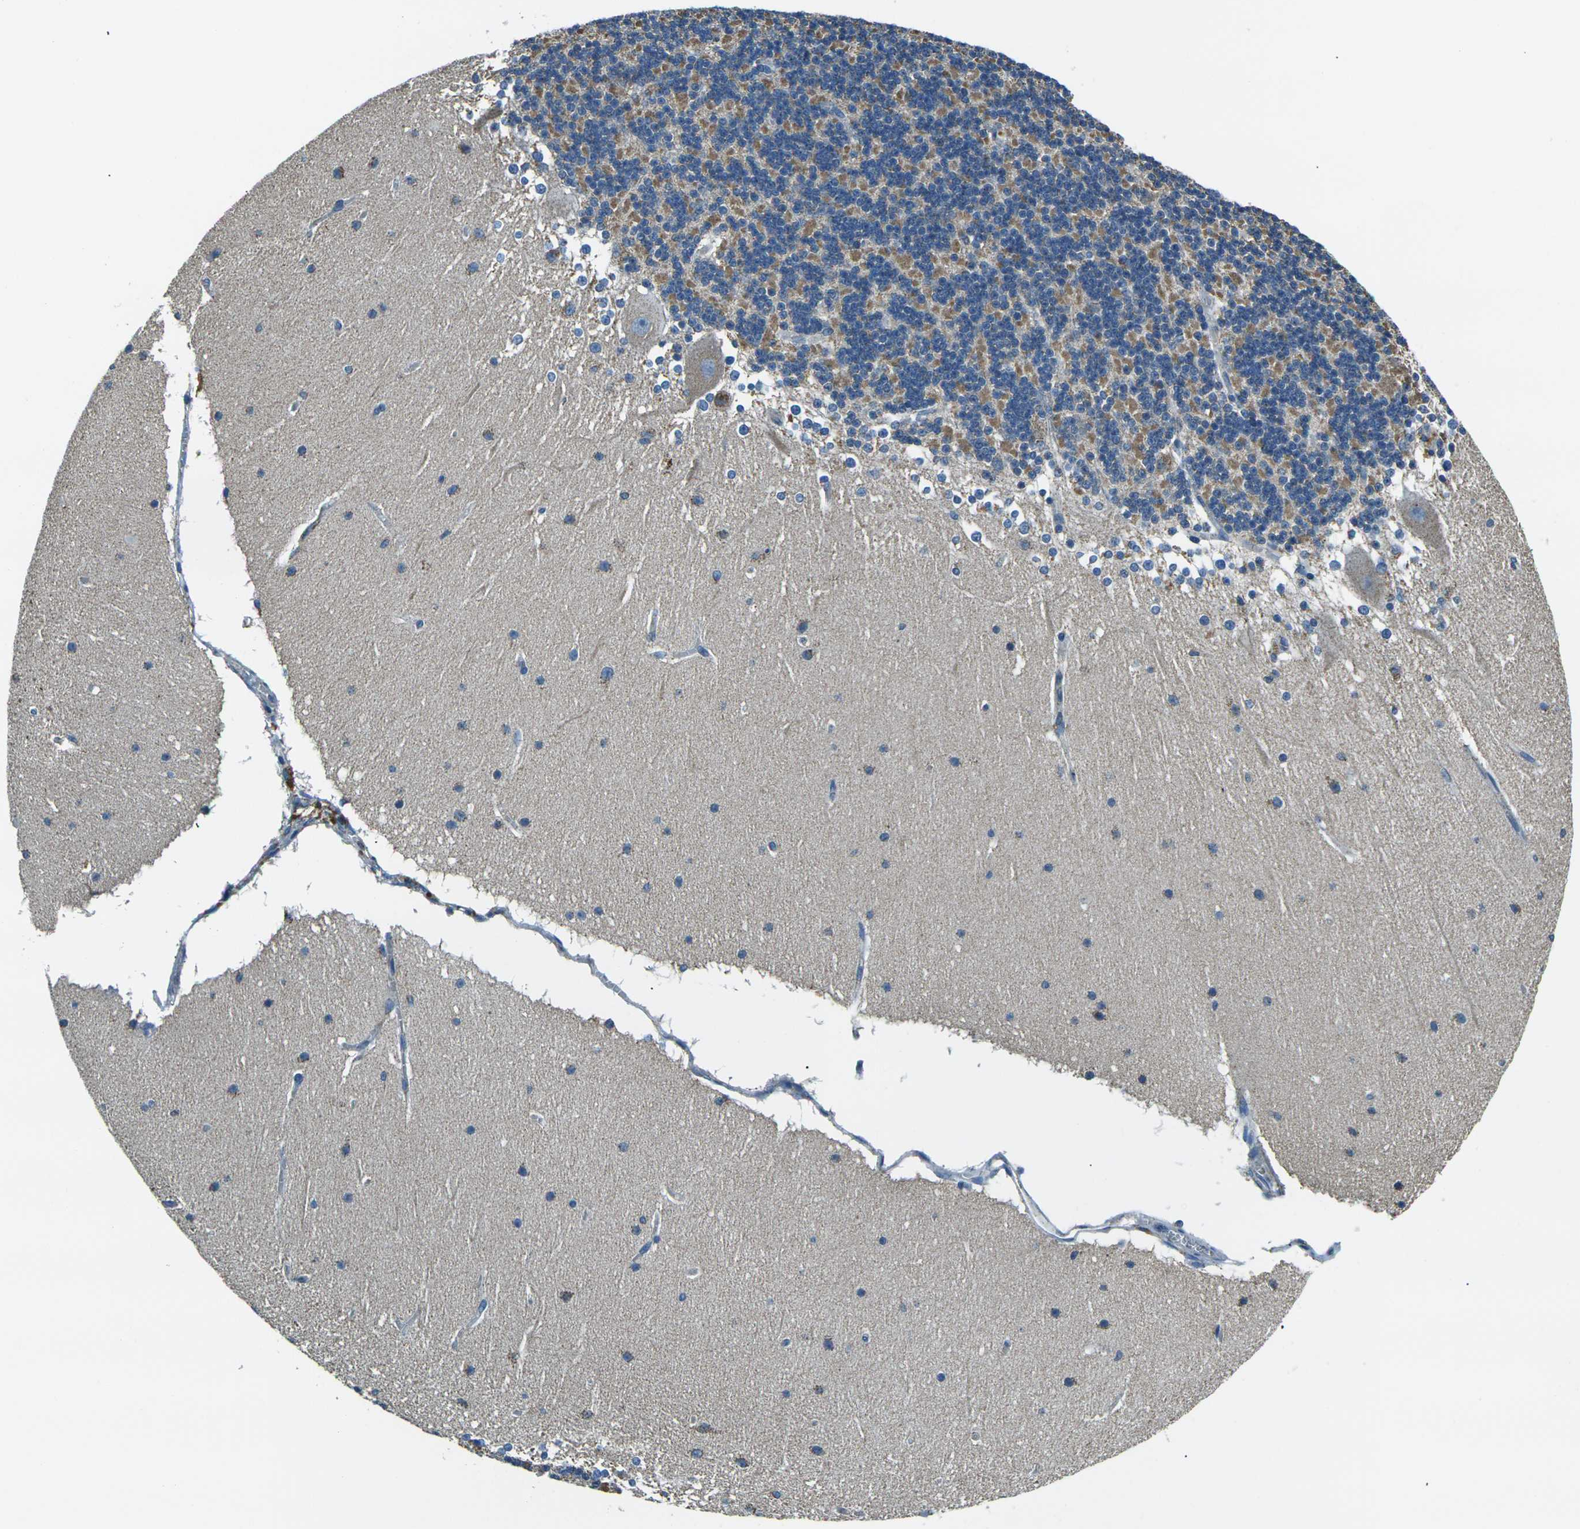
{"staining": {"intensity": "moderate", "quantity": "25%-75%", "location": "cytoplasmic/membranous"}, "tissue": "cerebellum", "cell_type": "Cells in granular layer", "image_type": "normal", "snomed": [{"axis": "morphology", "description": "Normal tissue, NOS"}, {"axis": "topography", "description": "Cerebellum"}], "caption": "A brown stain highlights moderate cytoplasmic/membranous expression of a protein in cells in granular layer of normal human cerebellum.", "gene": "IRF3", "patient": {"sex": "female", "age": 19}}